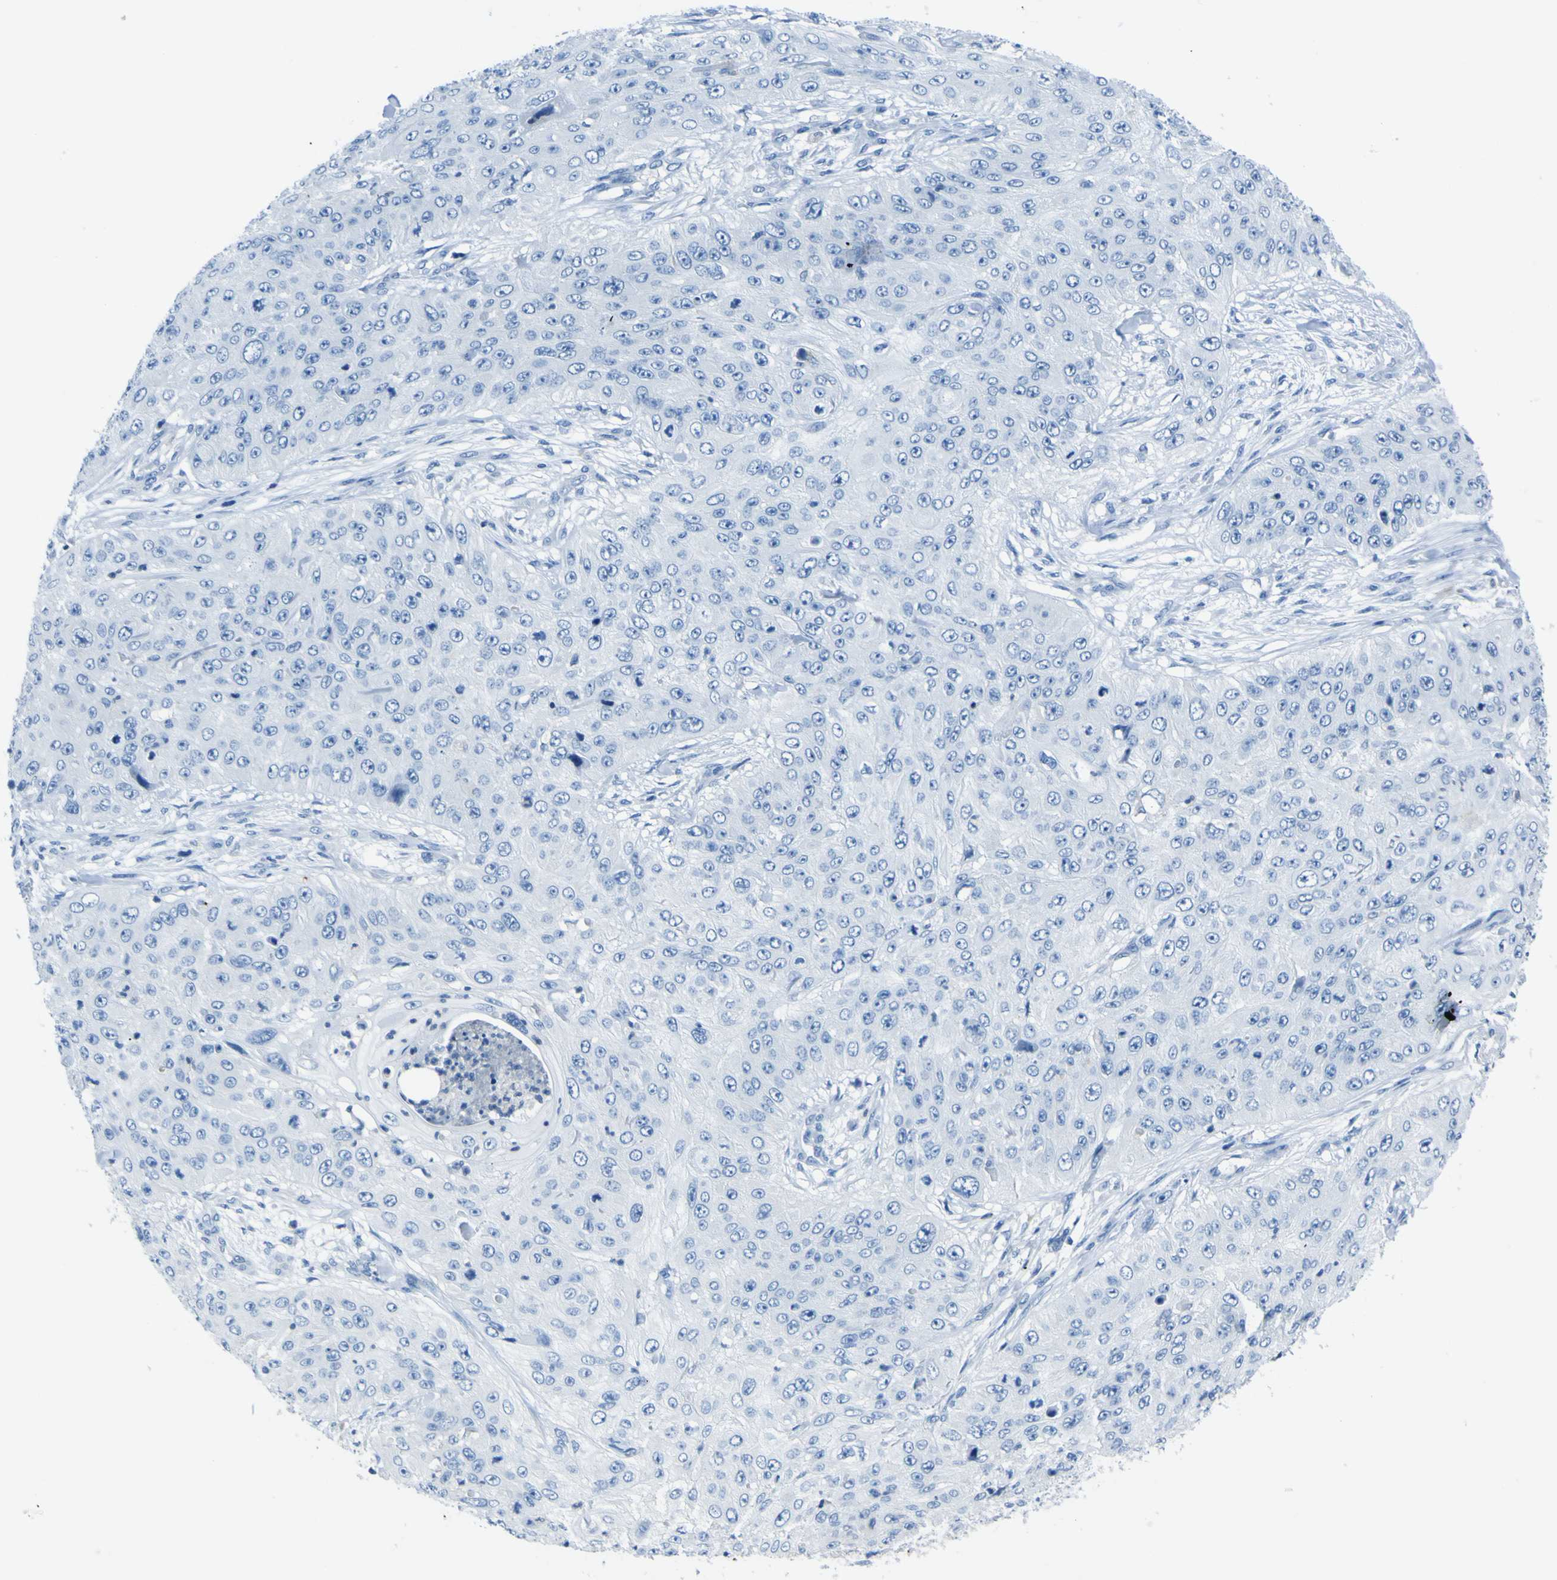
{"staining": {"intensity": "negative", "quantity": "none", "location": "none"}, "tissue": "skin cancer", "cell_type": "Tumor cells", "image_type": "cancer", "snomed": [{"axis": "morphology", "description": "Squamous cell carcinoma, NOS"}, {"axis": "topography", "description": "Skin"}], "caption": "A micrograph of human squamous cell carcinoma (skin) is negative for staining in tumor cells.", "gene": "ACSL1", "patient": {"sex": "female", "age": 80}}